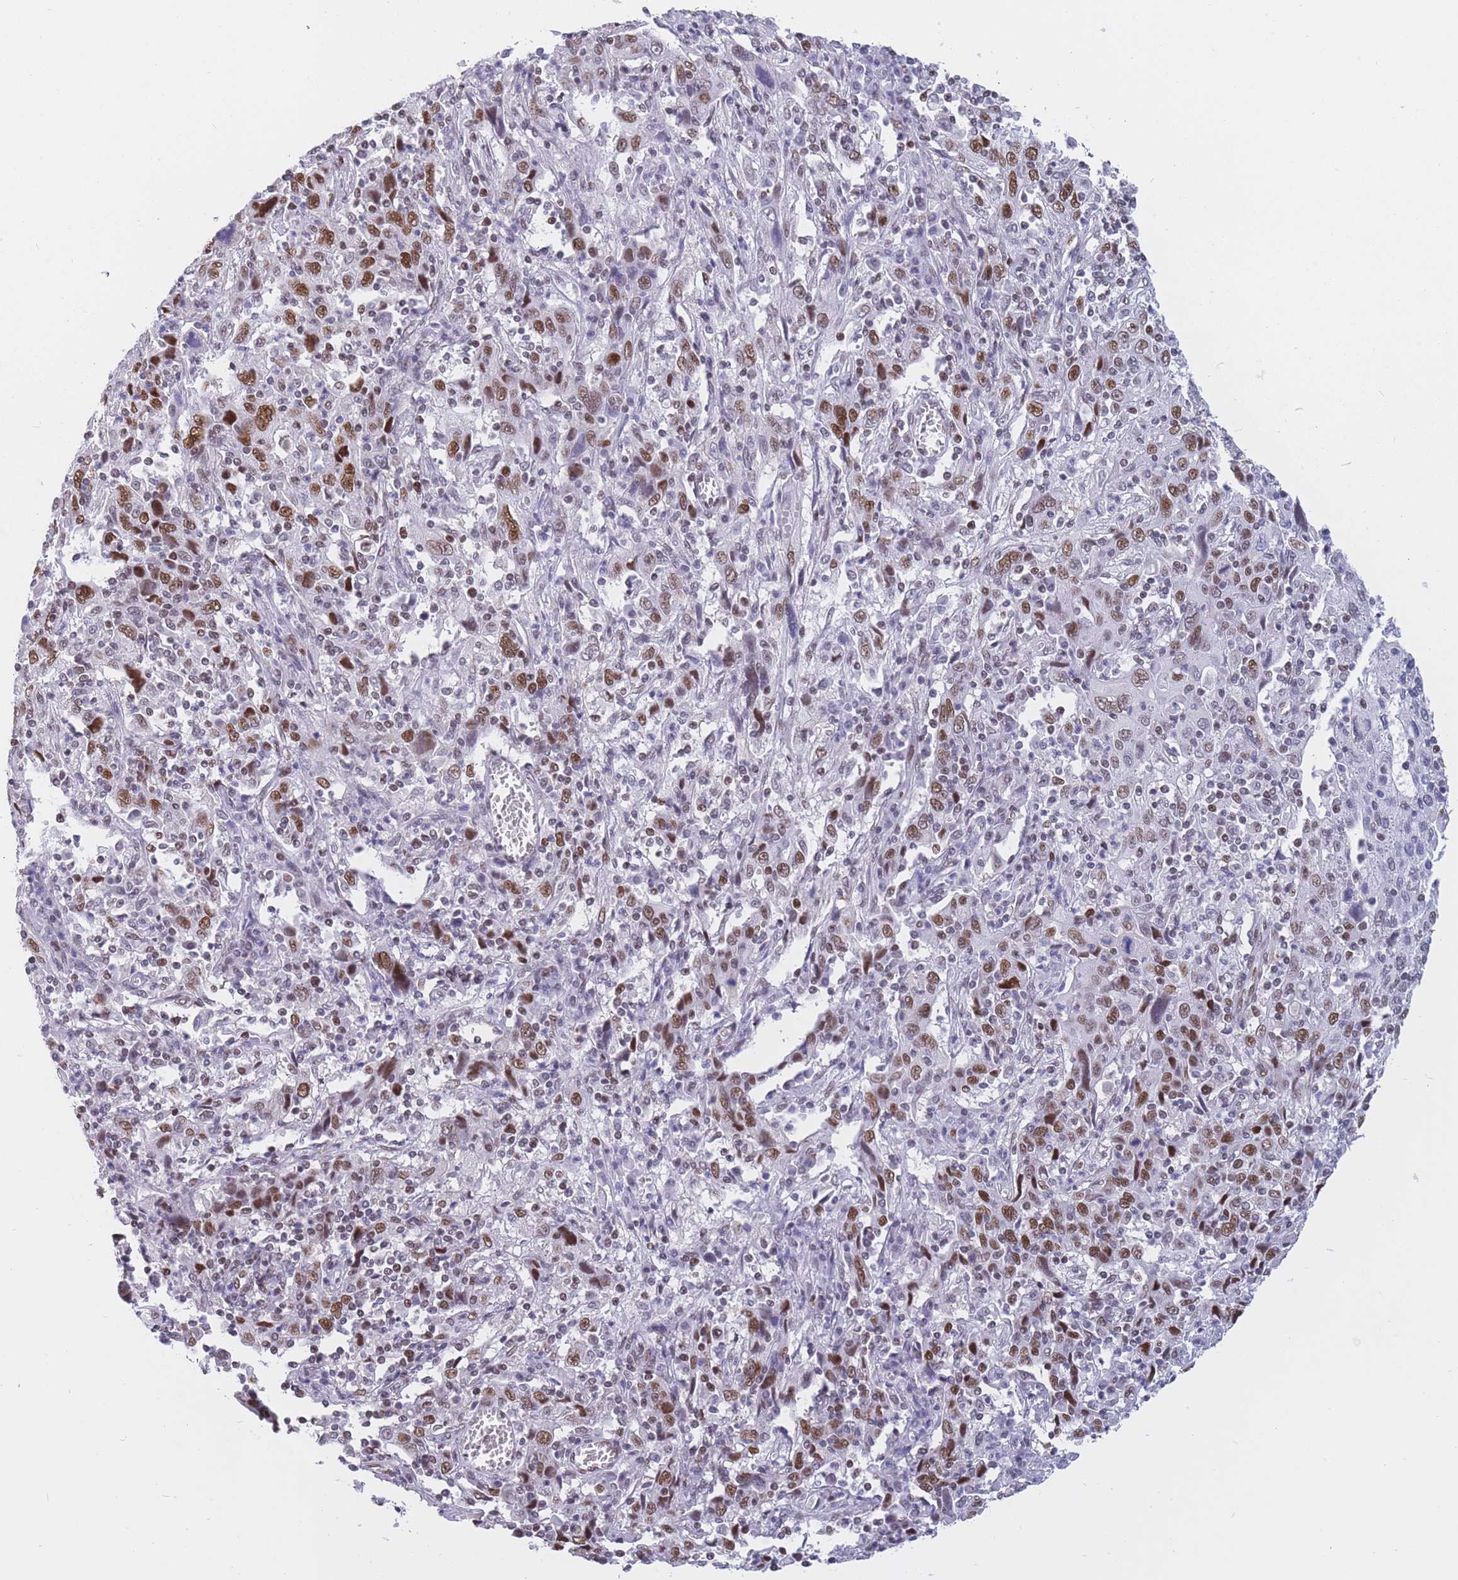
{"staining": {"intensity": "strong", "quantity": ">75%", "location": "nuclear"}, "tissue": "cervical cancer", "cell_type": "Tumor cells", "image_type": "cancer", "snomed": [{"axis": "morphology", "description": "Squamous cell carcinoma, NOS"}, {"axis": "topography", "description": "Cervix"}], "caption": "Strong nuclear positivity is identified in approximately >75% of tumor cells in cervical cancer.", "gene": "NASP", "patient": {"sex": "female", "age": 46}}